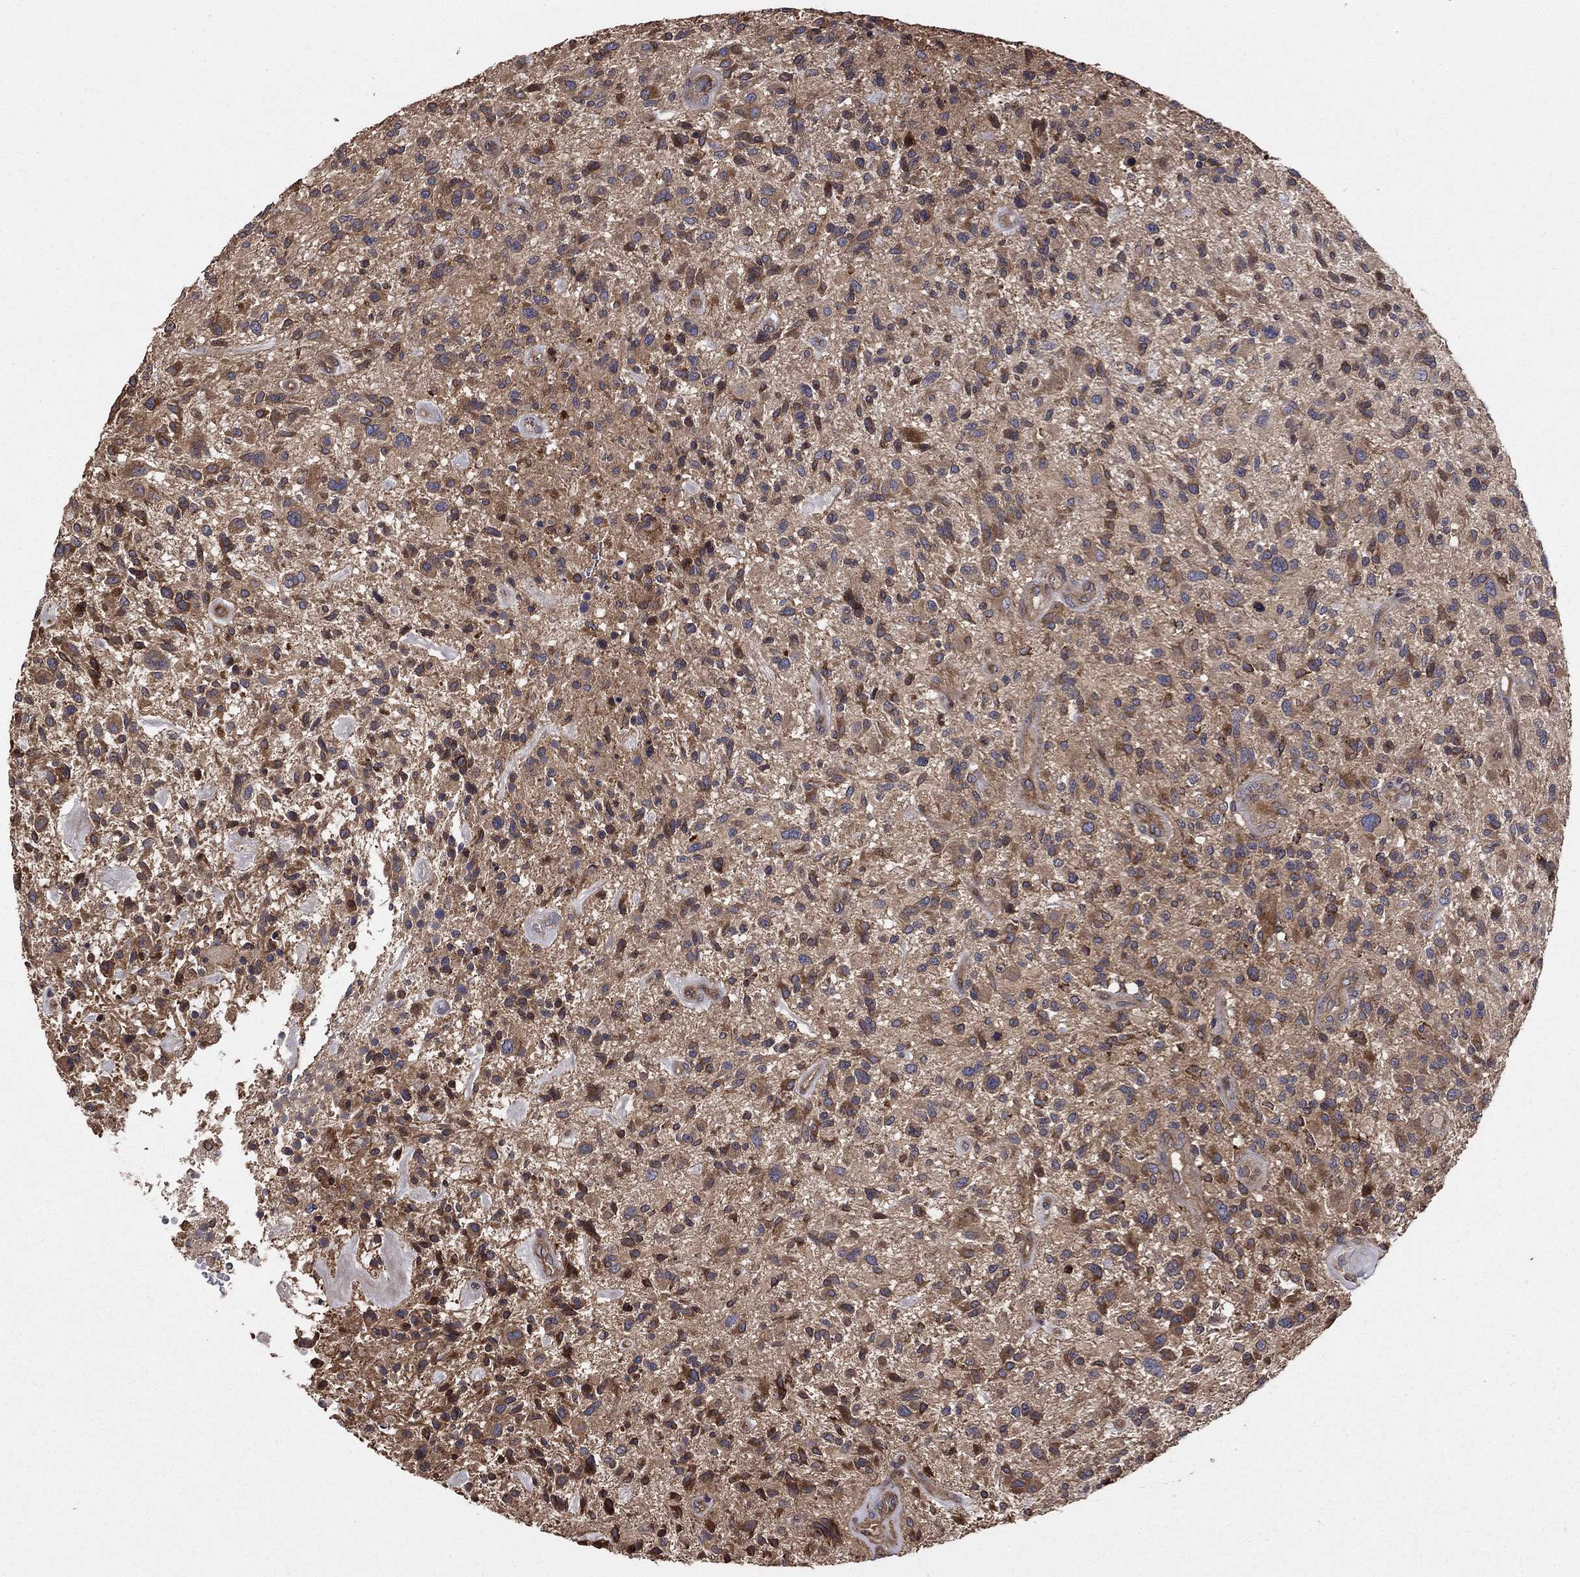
{"staining": {"intensity": "moderate", "quantity": "<25%", "location": "cytoplasmic/membranous"}, "tissue": "glioma", "cell_type": "Tumor cells", "image_type": "cancer", "snomed": [{"axis": "morphology", "description": "Glioma, malignant, High grade"}, {"axis": "topography", "description": "Brain"}], "caption": "Immunohistochemistry of glioma shows low levels of moderate cytoplasmic/membranous positivity in about <25% of tumor cells. Ihc stains the protein of interest in brown and the nuclei are stained blue.", "gene": "BABAM2", "patient": {"sex": "male", "age": 47}}